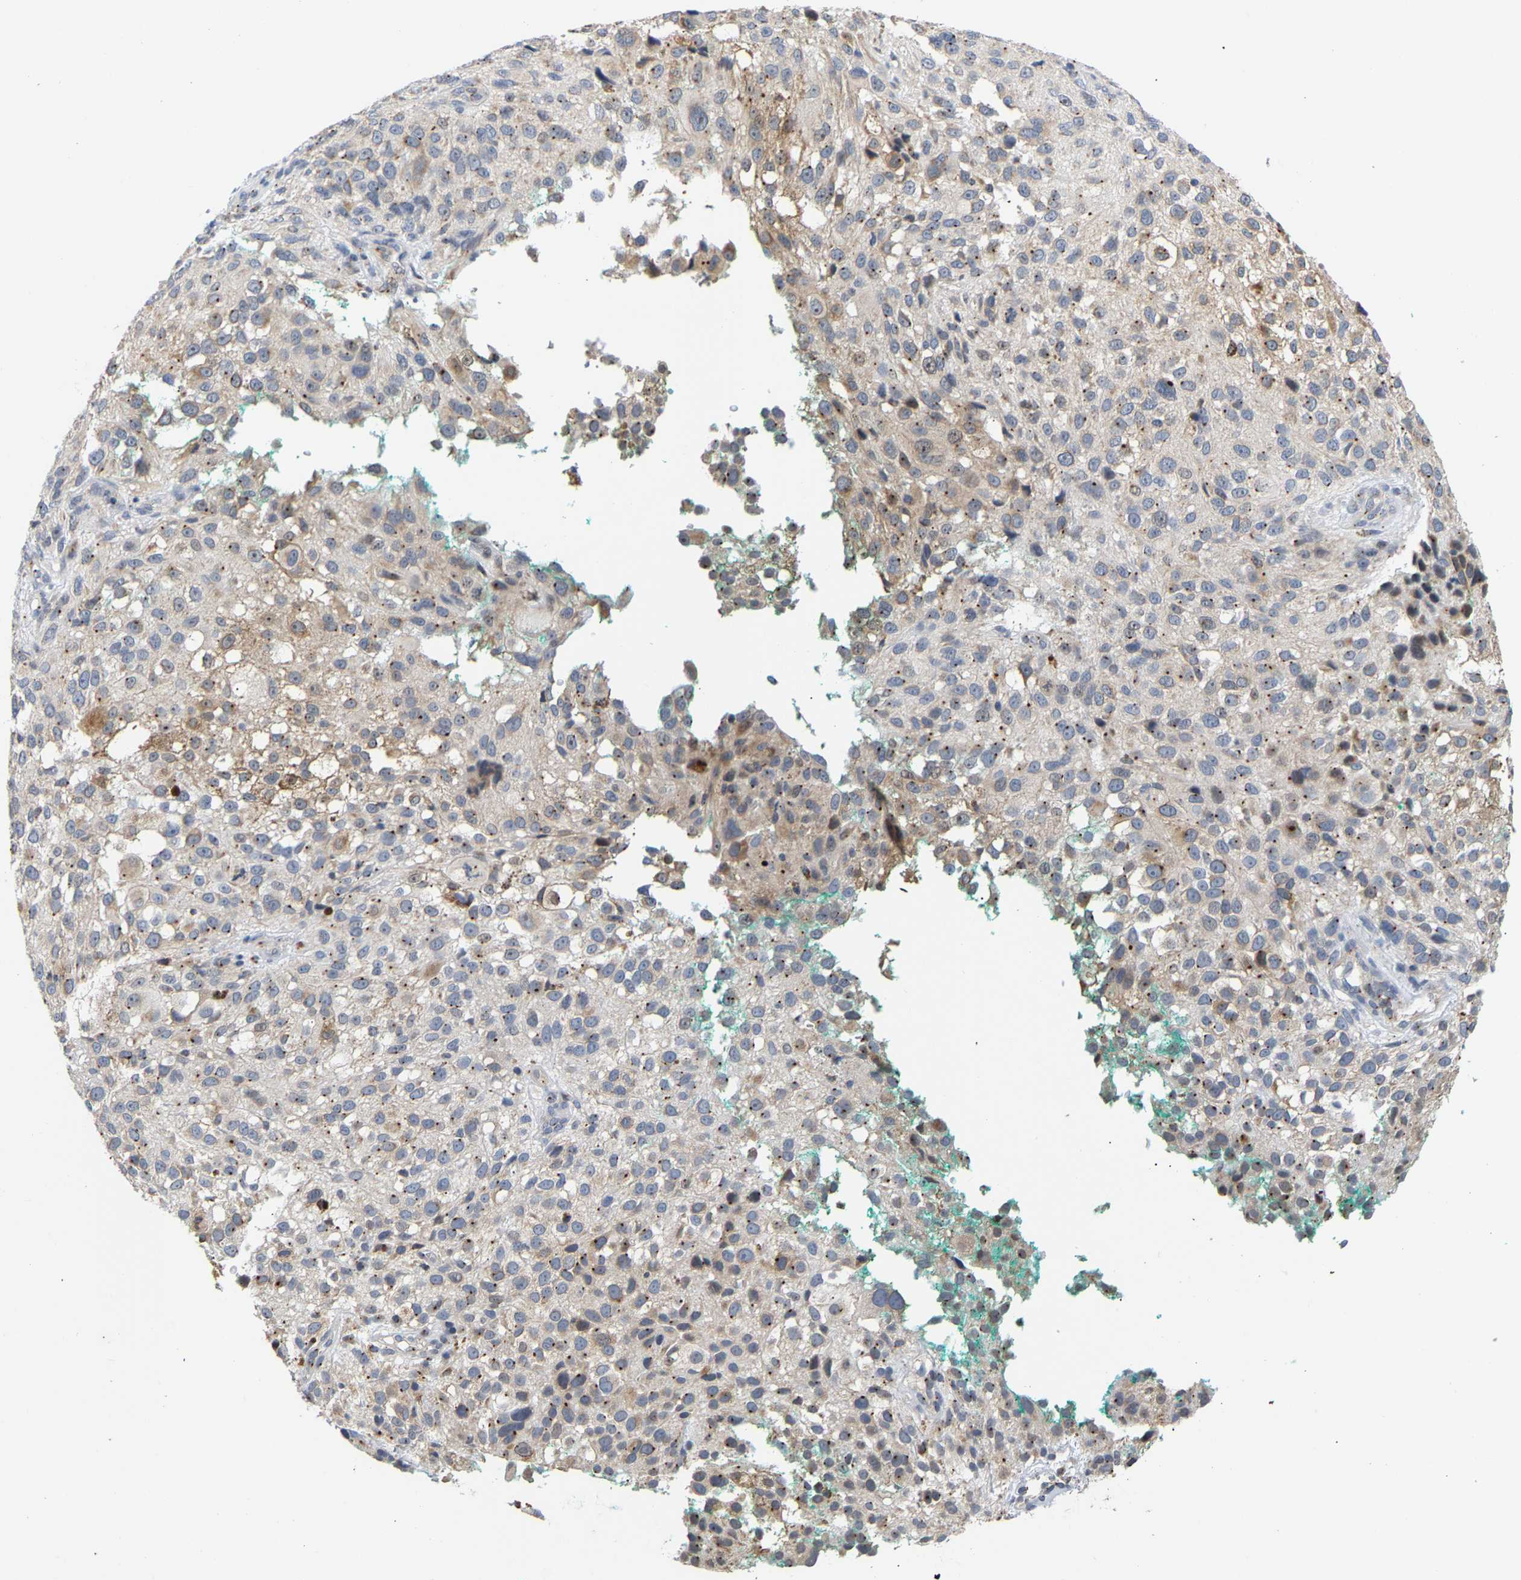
{"staining": {"intensity": "moderate", "quantity": ">75%", "location": "cytoplasmic/membranous"}, "tissue": "melanoma", "cell_type": "Tumor cells", "image_type": "cancer", "snomed": [{"axis": "morphology", "description": "Necrosis, NOS"}, {"axis": "morphology", "description": "Malignant melanoma, NOS"}, {"axis": "topography", "description": "Skin"}], "caption": "Immunohistochemistry (IHC) staining of malignant melanoma, which exhibits medium levels of moderate cytoplasmic/membranous positivity in approximately >75% of tumor cells indicating moderate cytoplasmic/membranous protein positivity. The staining was performed using DAB (brown) for protein detection and nuclei were counterstained in hematoxylin (blue).", "gene": "PCNT", "patient": {"sex": "female", "age": 87}}